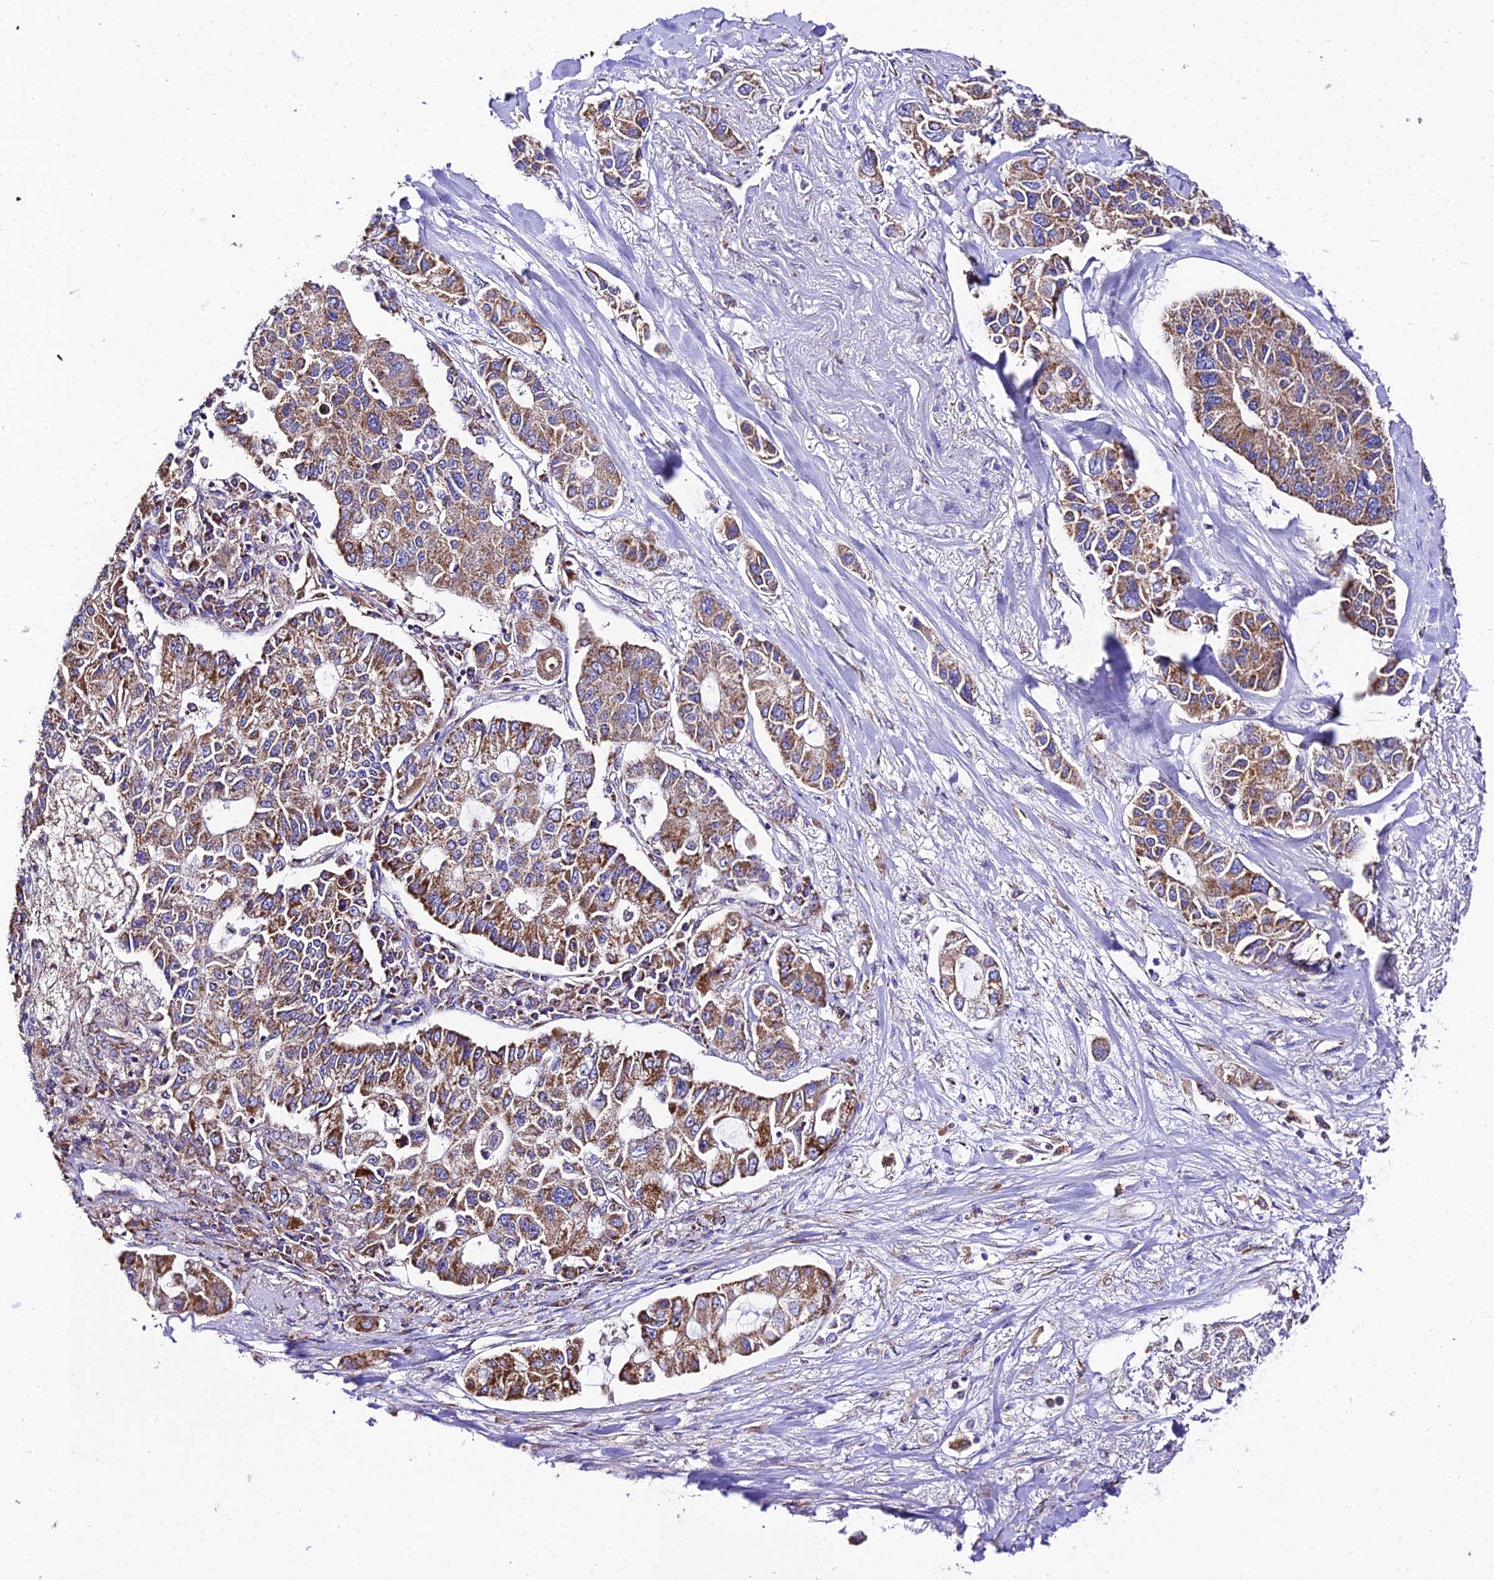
{"staining": {"intensity": "moderate", "quantity": ">75%", "location": "cytoplasmic/membranous"}, "tissue": "lung cancer", "cell_type": "Tumor cells", "image_type": "cancer", "snomed": [{"axis": "morphology", "description": "Adenocarcinoma, NOS"}, {"axis": "topography", "description": "Lung"}], "caption": "Protein positivity by IHC reveals moderate cytoplasmic/membranous expression in approximately >75% of tumor cells in lung cancer (adenocarcinoma).", "gene": "OCIAD1", "patient": {"sex": "male", "age": 49}}